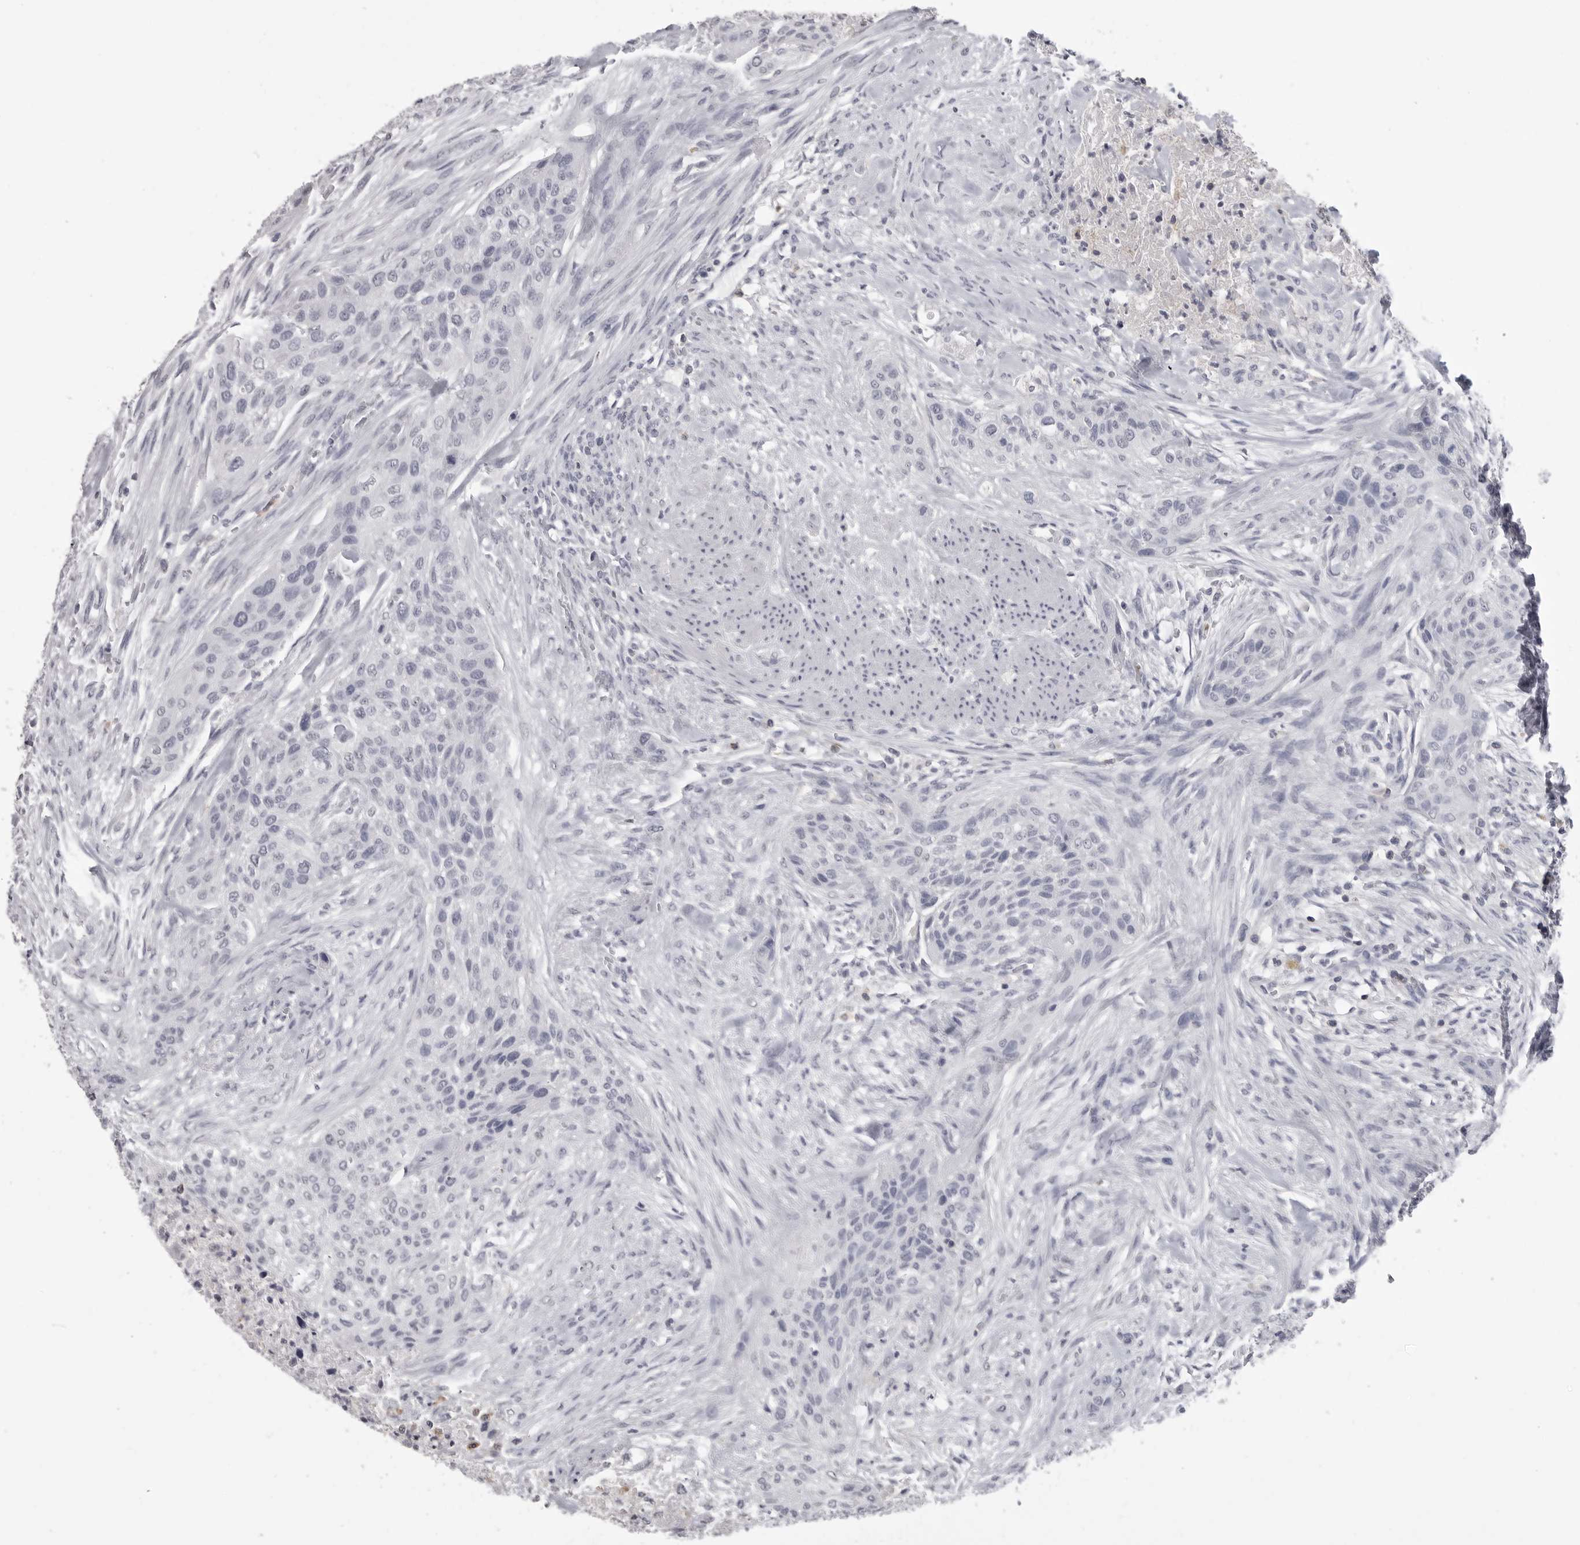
{"staining": {"intensity": "negative", "quantity": "none", "location": "none"}, "tissue": "urothelial cancer", "cell_type": "Tumor cells", "image_type": "cancer", "snomed": [{"axis": "morphology", "description": "Urothelial carcinoma, High grade"}, {"axis": "topography", "description": "Urinary bladder"}], "caption": "Human urothelial cancer stained for a protein using immunohistochemistry (IHC) exhibits no expression in tumor cells.", "gene": "ITGAL", "patient": {"sex": "male", "age": 35}}